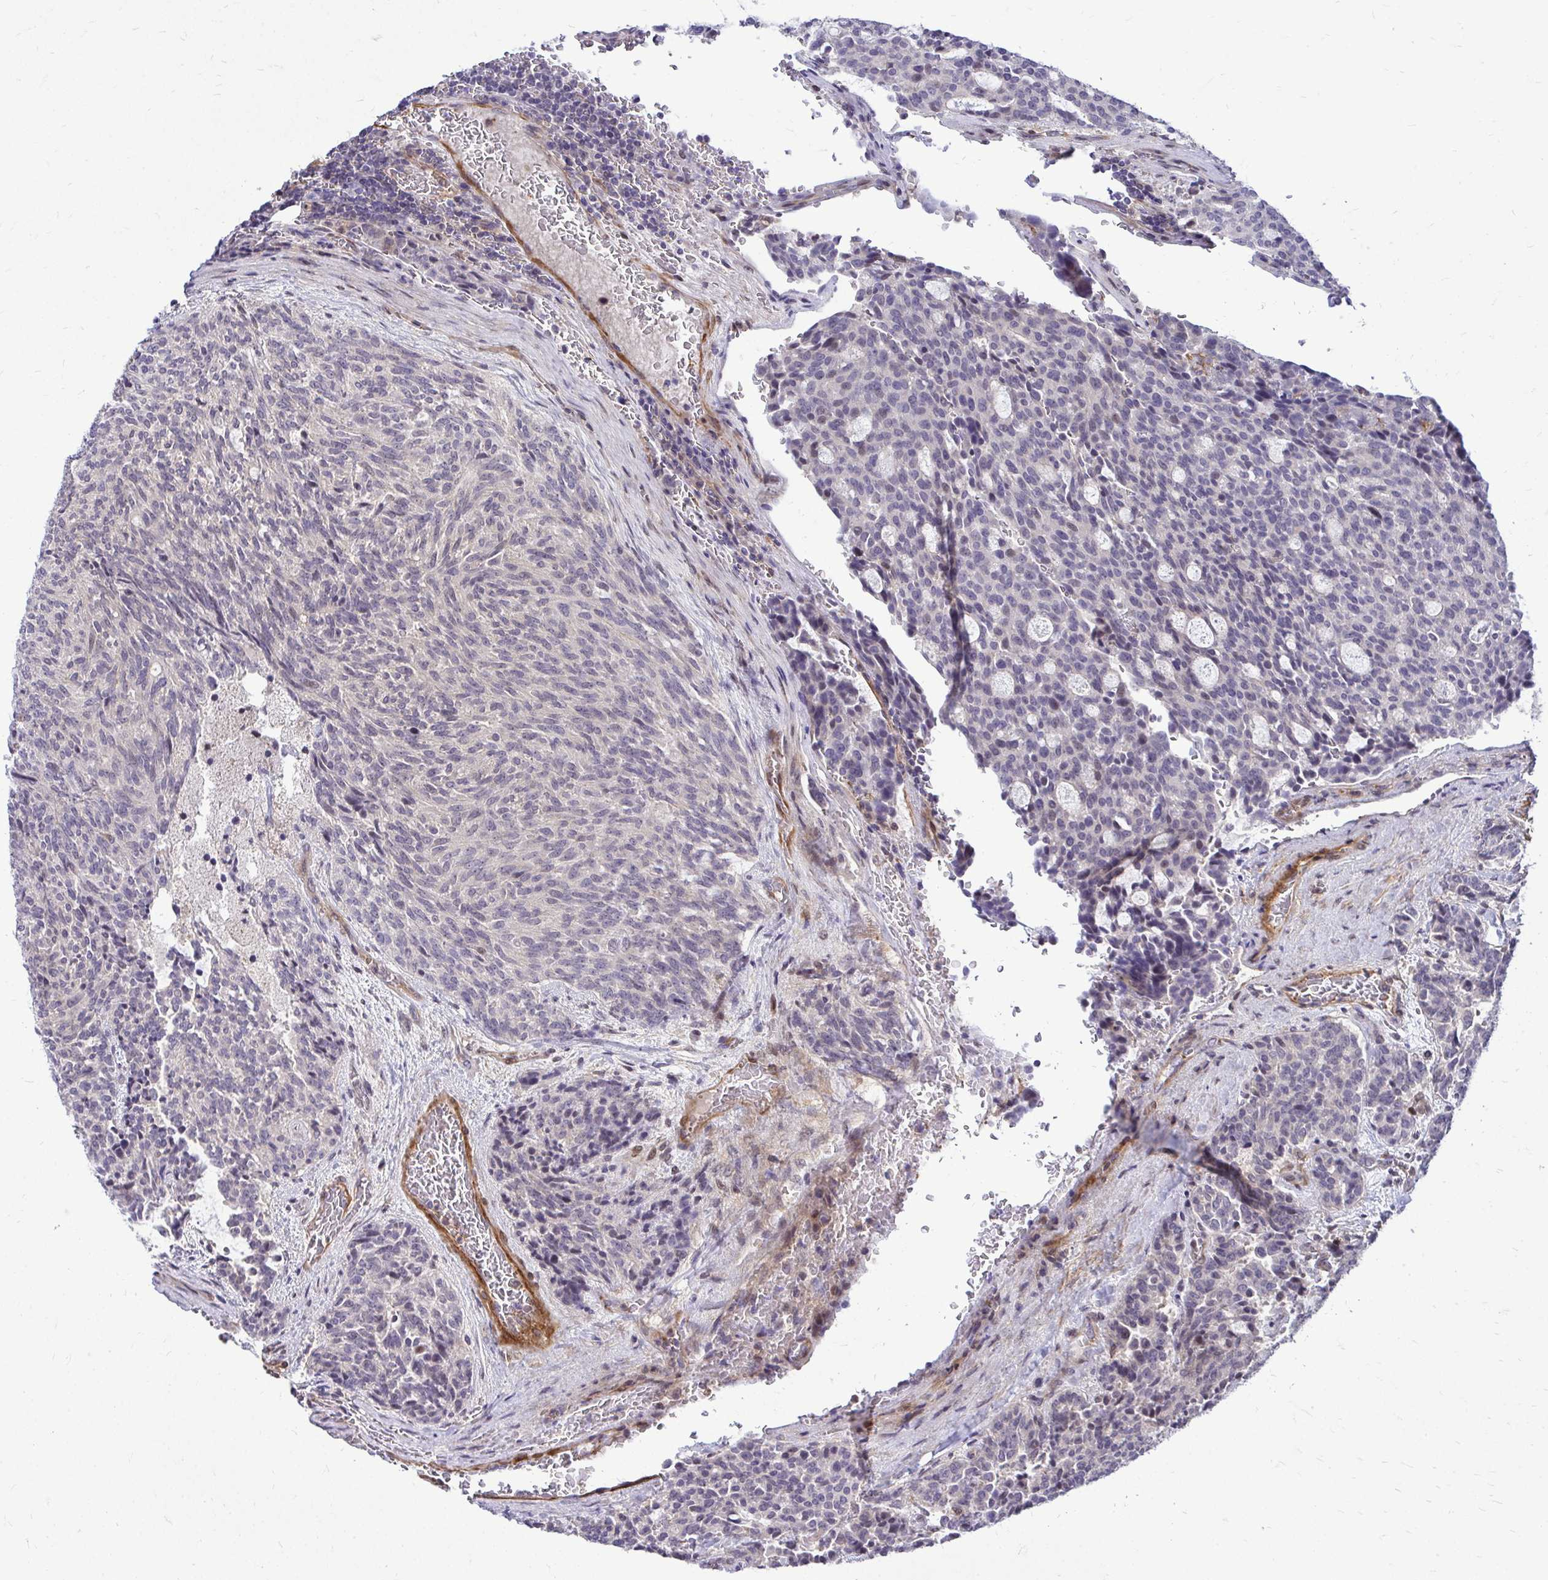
{"staining": {"intensity": "negative", "quantity": "none", "location": "none"}, "tissue": "carcinoid", "cell_type": "Tumor cells", "image_type": "cancer", "snomed": [{"axis": "morphology", "description": "Carcinoid, malignant, NOS"}, {"axis": "topography", "description": "Pancreas"}], "caption": "High magnification brightfield microscopy of carcinoid (malignant) stained with DAB (brown) and counterstained with hematoxylin (blue): tumor cells show no significant staining.", "gene": "TRIP6", "patient": {"sex": "female", "age": 54}}